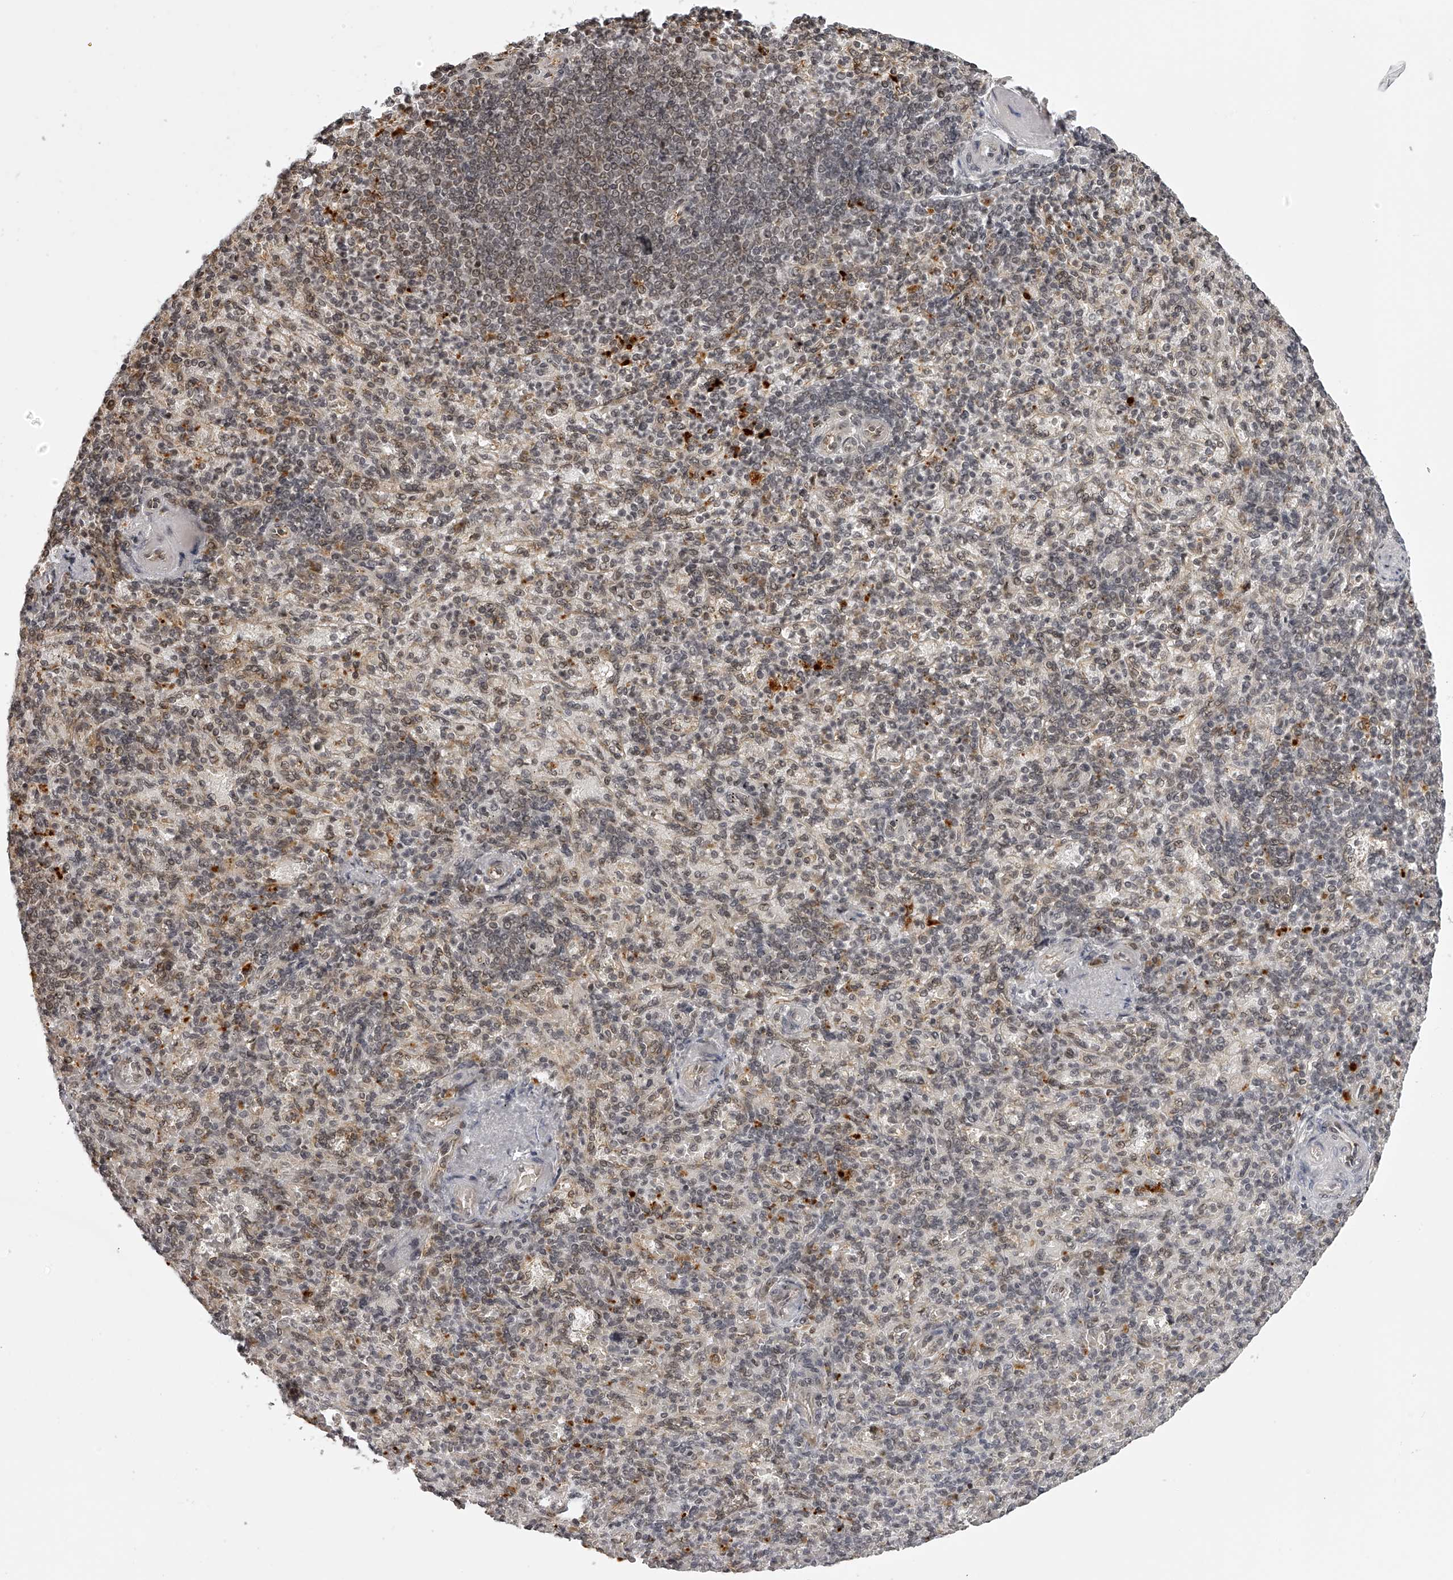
{"staining": {"intensity": "weak", "quantity": "<25%", "location": "cytoplasmic/membranous"}, "tissue": "spleen", "cell_type": "Cells in red pulp", "image_type": "normal", "snomed": [{"axis": "morphology", "description": "Normal tissue, NOS"}, {"axis": "topography", "description": "Spleen"}], "caption": "DAB immunohistochemical staining of benign spleen reveals no significant staining in cells in red pulp. (DAB immunohistochemistry (IHC) with hematoxylin counter stain).", "gene": "ODF2L", "patient": {"sex": "female", "age": 74}}